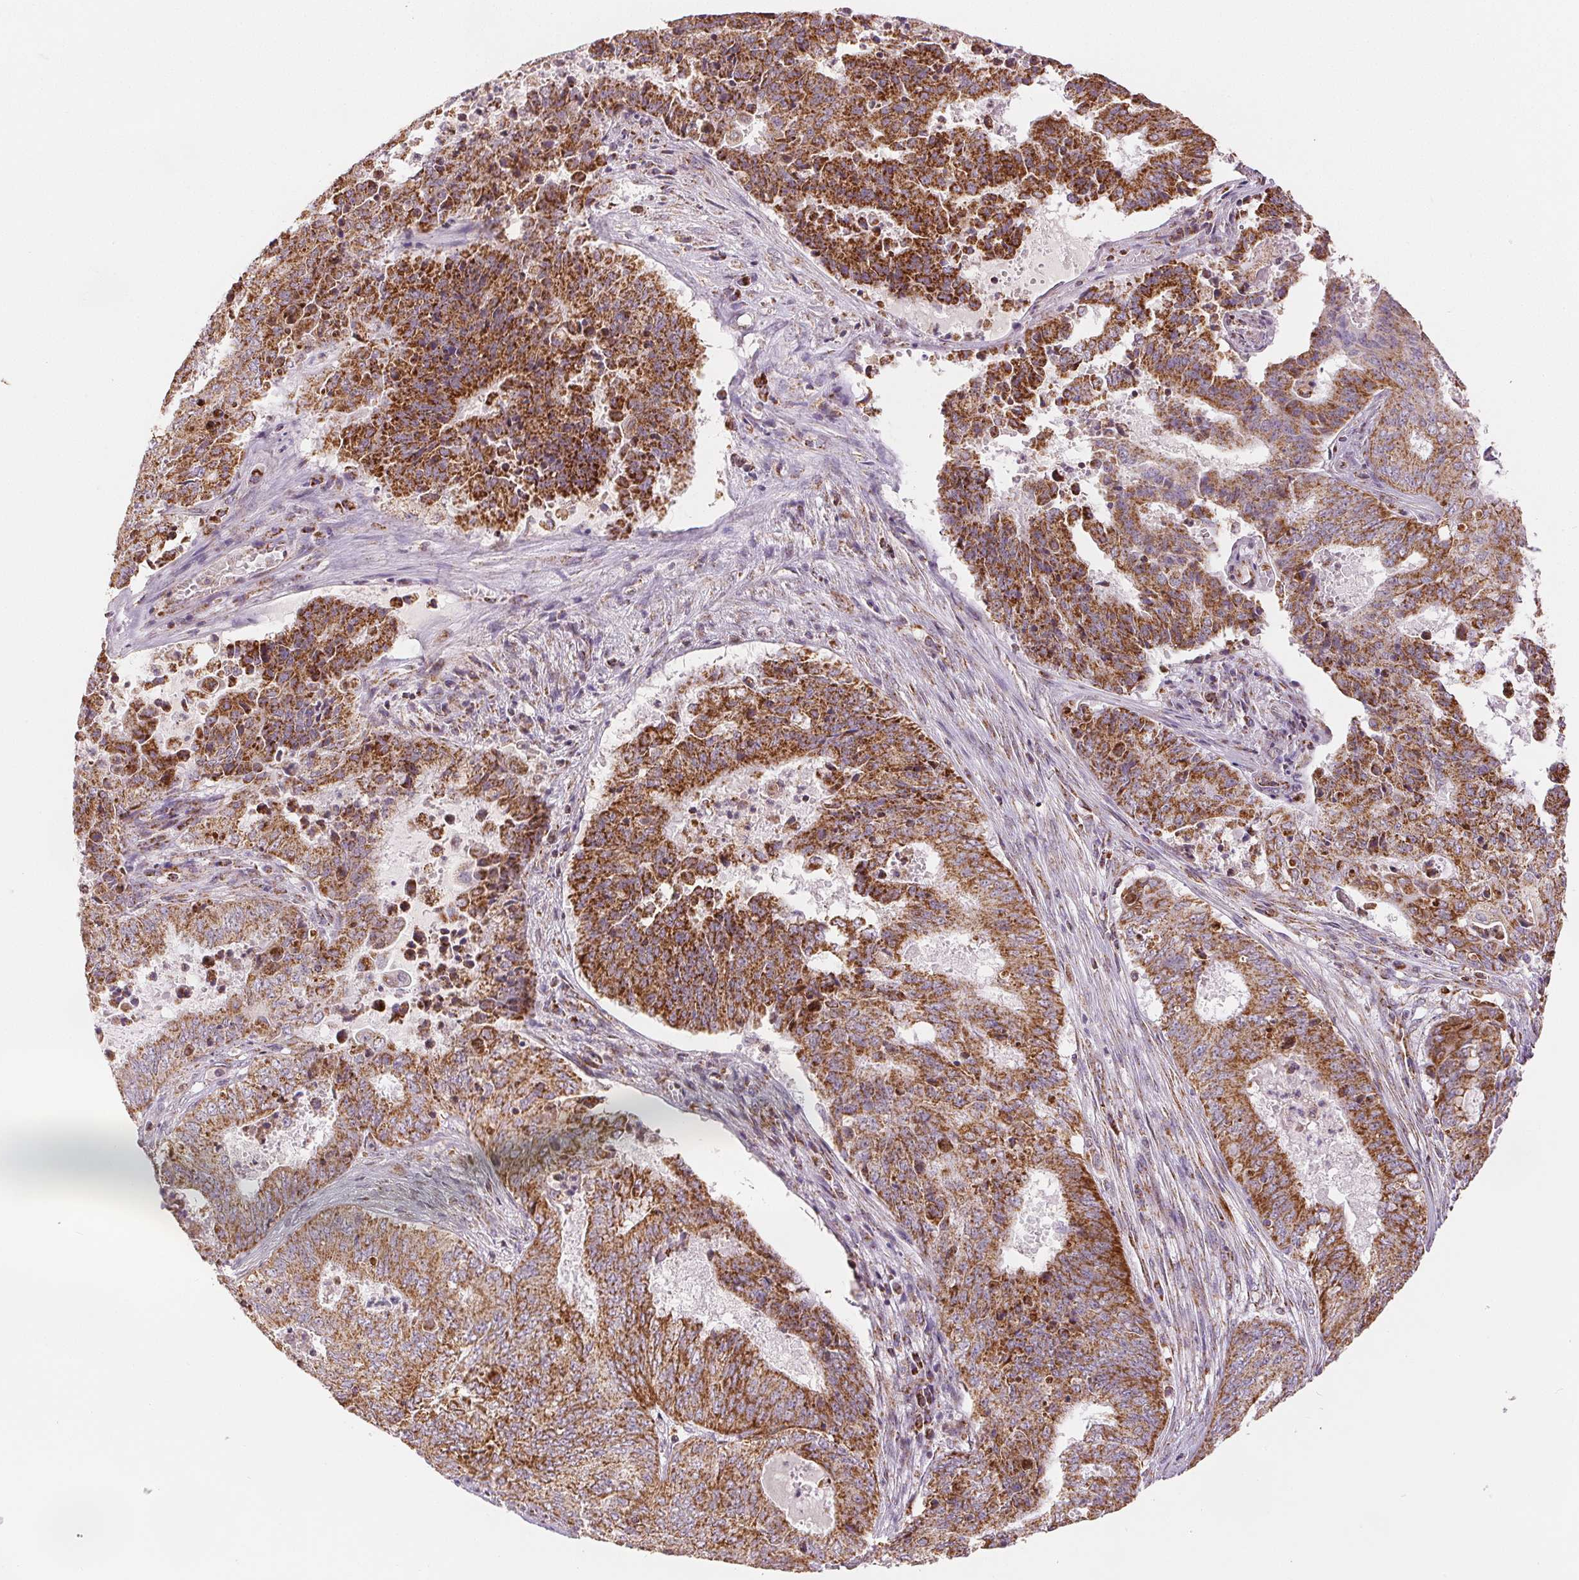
{"staining": {"intensity": "strong", "quantity": ">75%", "location": "cytoplasmic/membranous"}, "tissue": "endometrial cancer", "cell_type": "Tumor cells", "image_type": "cancer", "snomed": [{"axis": "morphology", "description": "Adenocarcinoma, NOS"}, {"axis": "topography", "description": "Endometrium"}], "caption": "An immunohistochemistry (IHC) image of neoplastic tissue is shown. Protein staining in brown highlights strong cytoplasmic/membranous positivity in endometrial adenocarcinoma within tumor cells. The staining is performed using DAB (3,3'-diaminobenzidine) brown chromogen to label protein expression. The nuclei are counter-stained blue using hematoxylin.", "gene": "SDHB", "patient": {"sex": "female", "age": 62}}